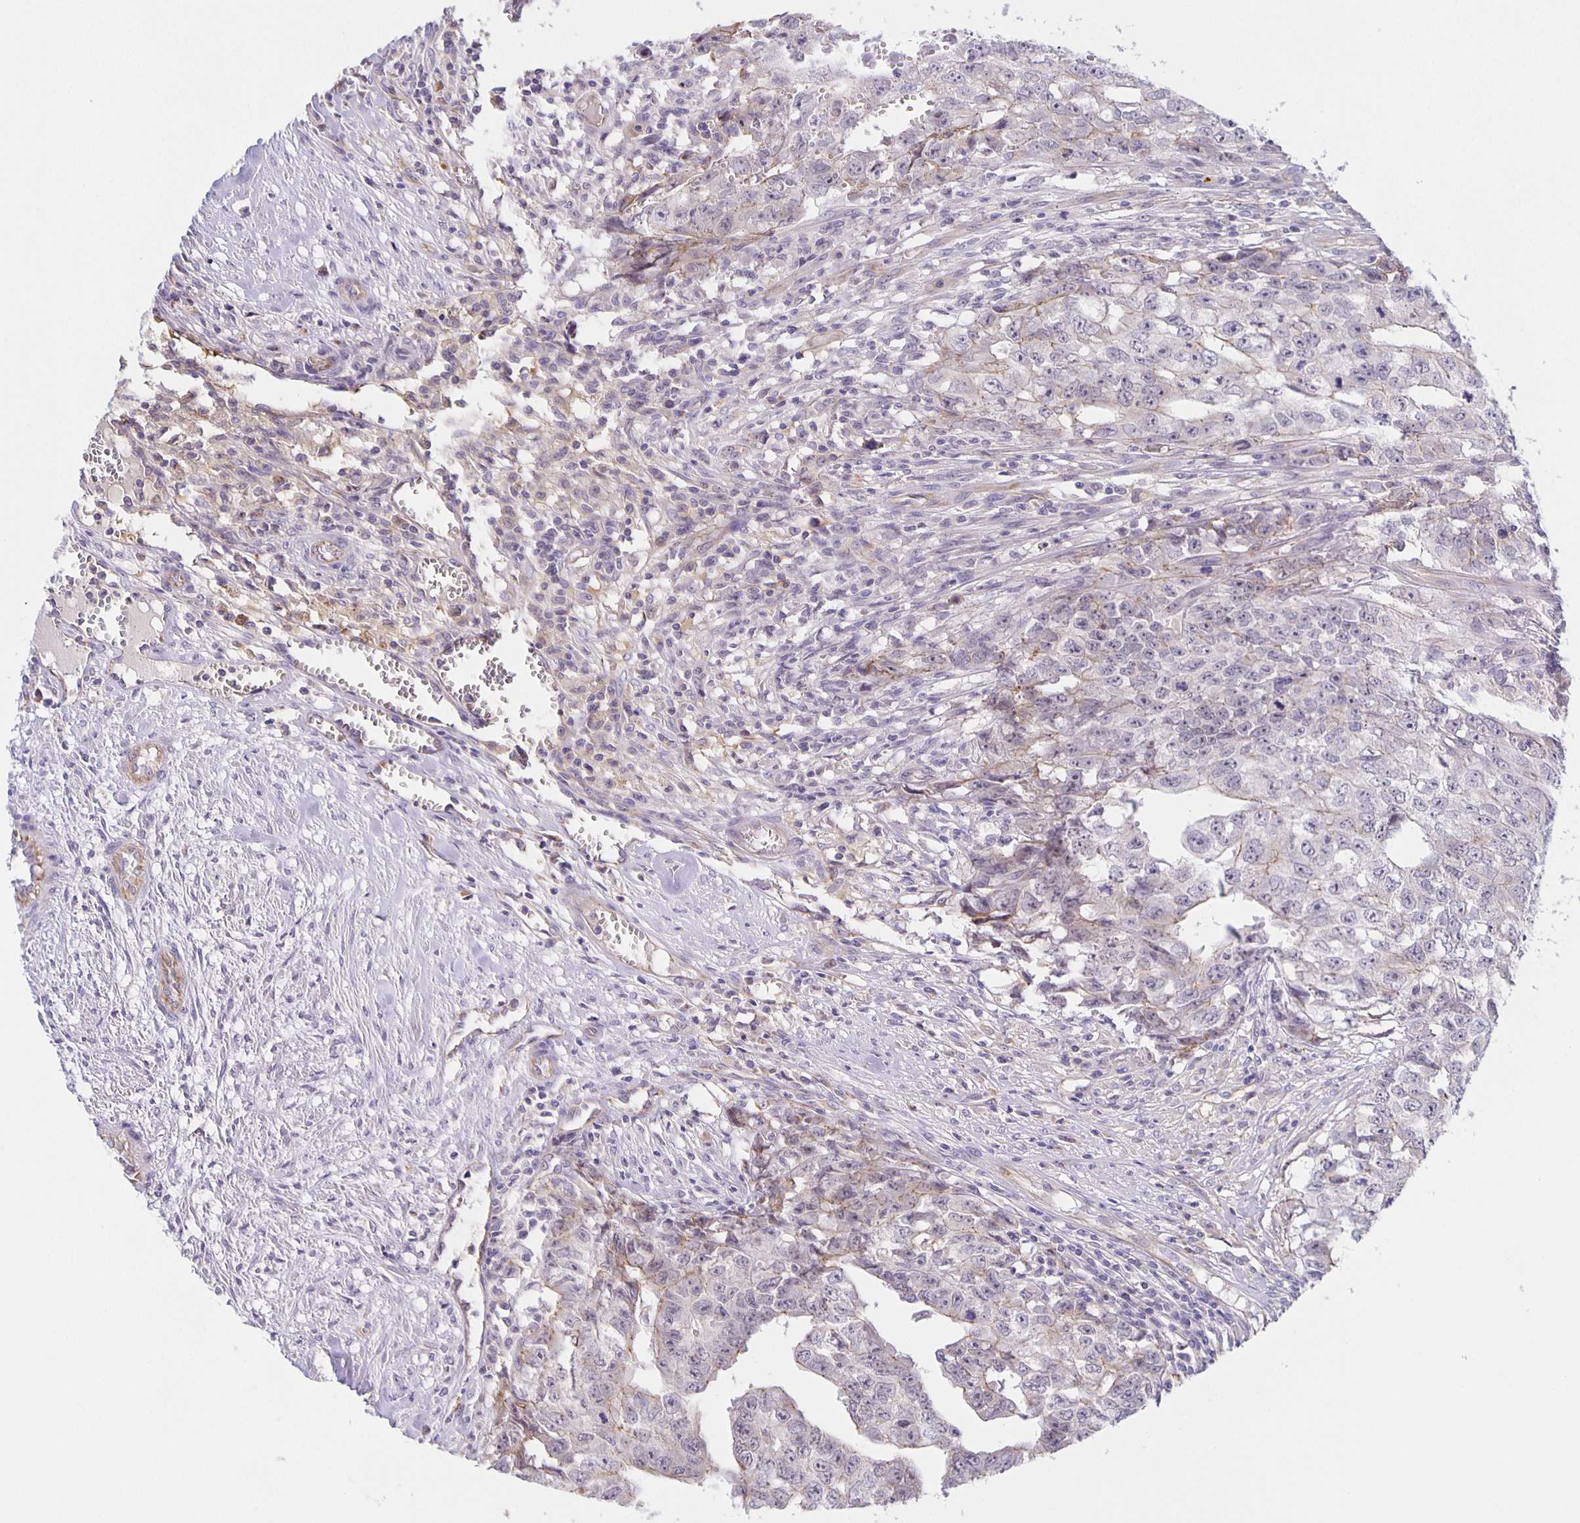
{"staining": {"intensity": "negative", "quantity": "none", "location": "none"}, "tissue": "testis cancer", "cell_type": "Tumor cells", "image_type": "cancer", "snomed": [{"axis": "morphology", "description": "Carcinoma, Embryonal, NOS"}, {"axis": "morphology", "description": "Teratoma, malignant, NOS"}, {"axis": "topography", "description": "Testis"}], "caption": "The histopathology image shows no significant expression in tumor cells of testis embryonal carcinoma.", "gene": "JMJD4", "patient": {"sex": "male", "age": 24}}